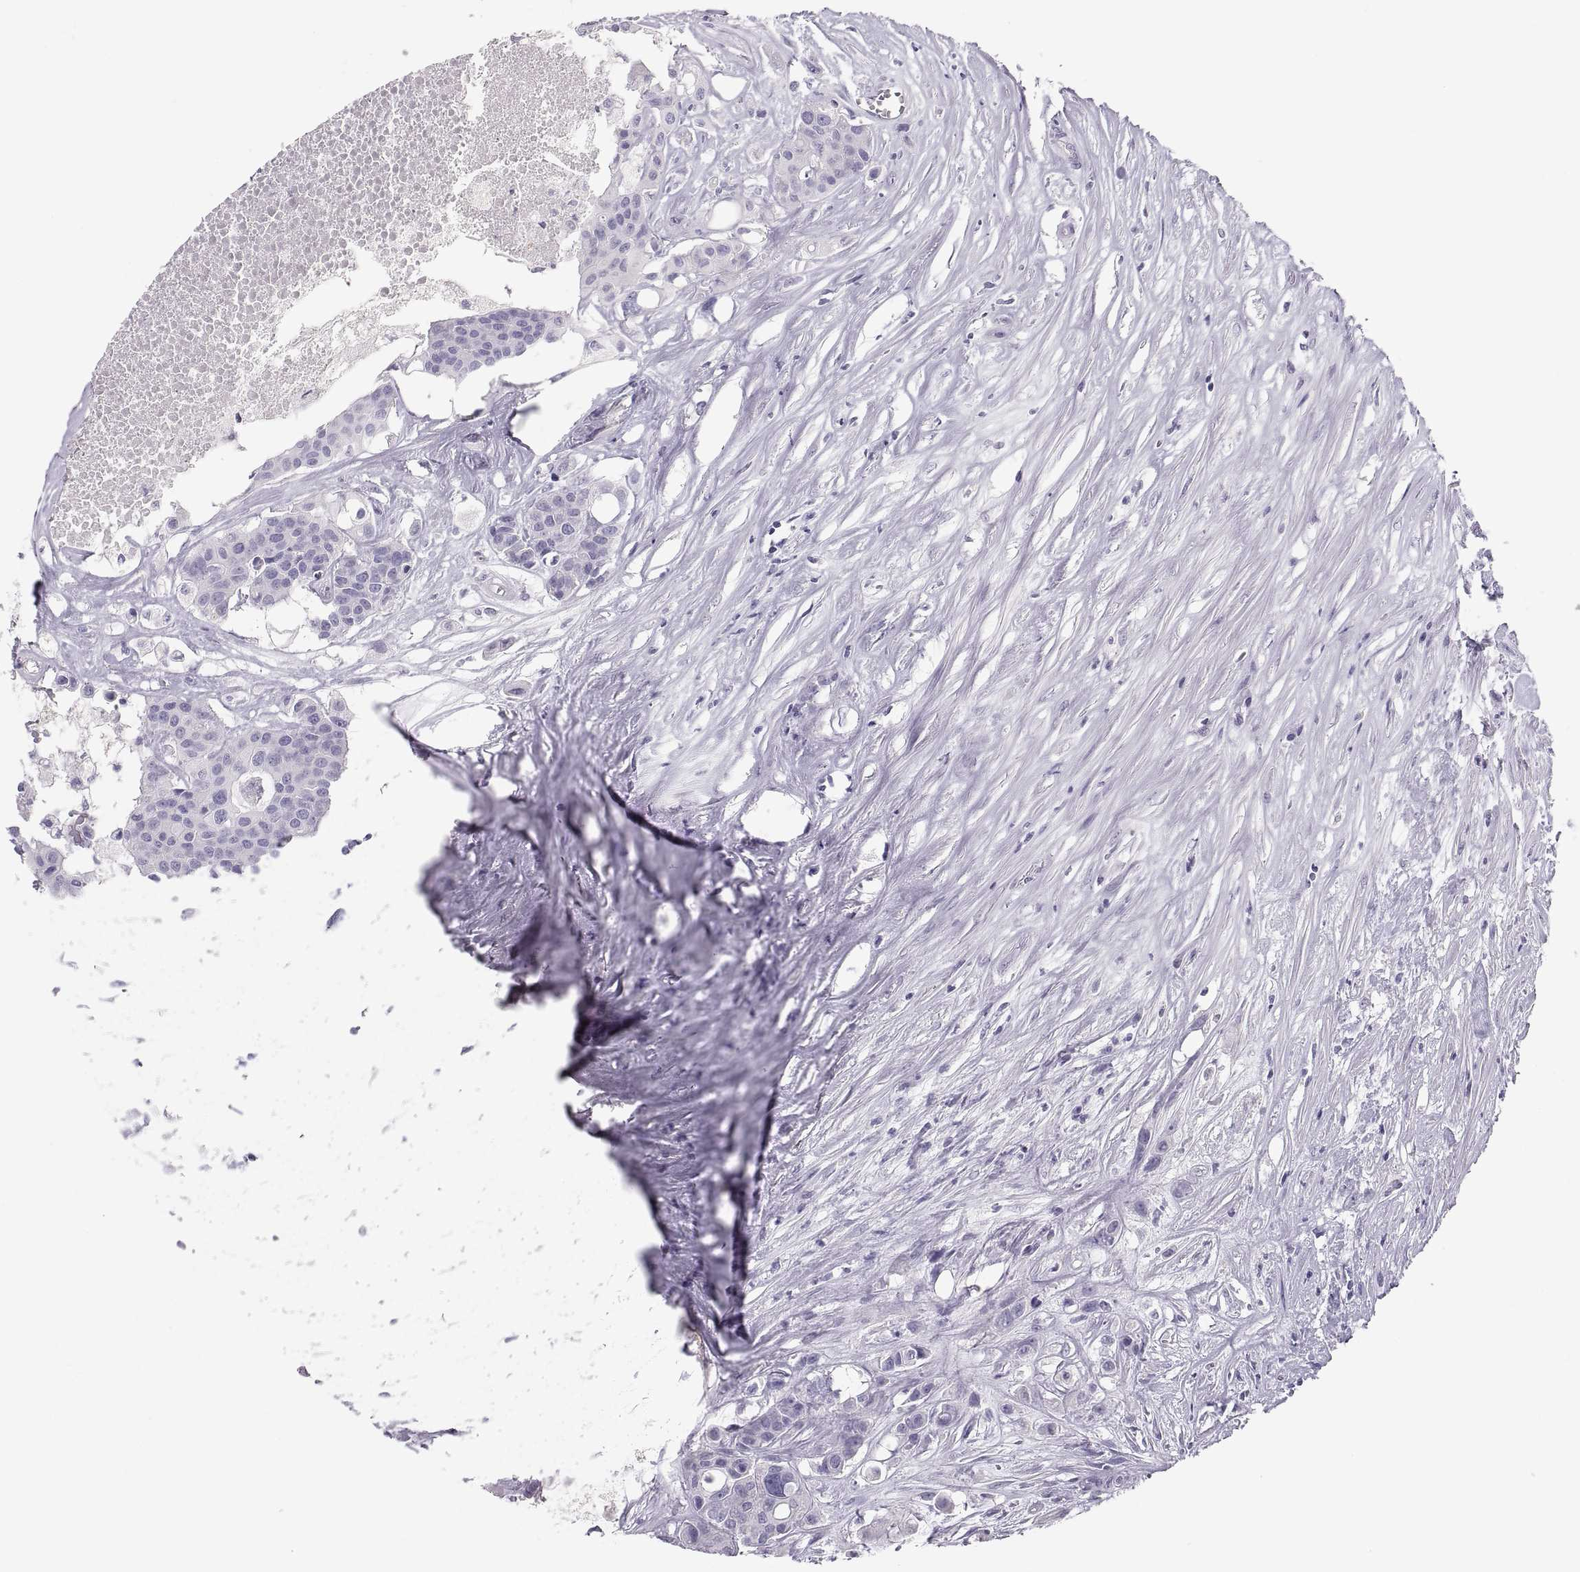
{"staining": {"intensity": "weak", "quantity": "<25%", "location": "cytoplasmic/membranous"}, "tissue": "carcinoid", "cell_type": "Tumor cells", "image_type": "cancer", "snomed": [{"axis": "morphology", "description": "Carcinoid, malignant, NOS"}, {"axis": "topography", "description": "Colon"}], "caption": "Tumor cells show no significant protein expression in malignant carcinoid.", "gene": "MAGEB2", "patient": {"sex": "male", "age": 81}}